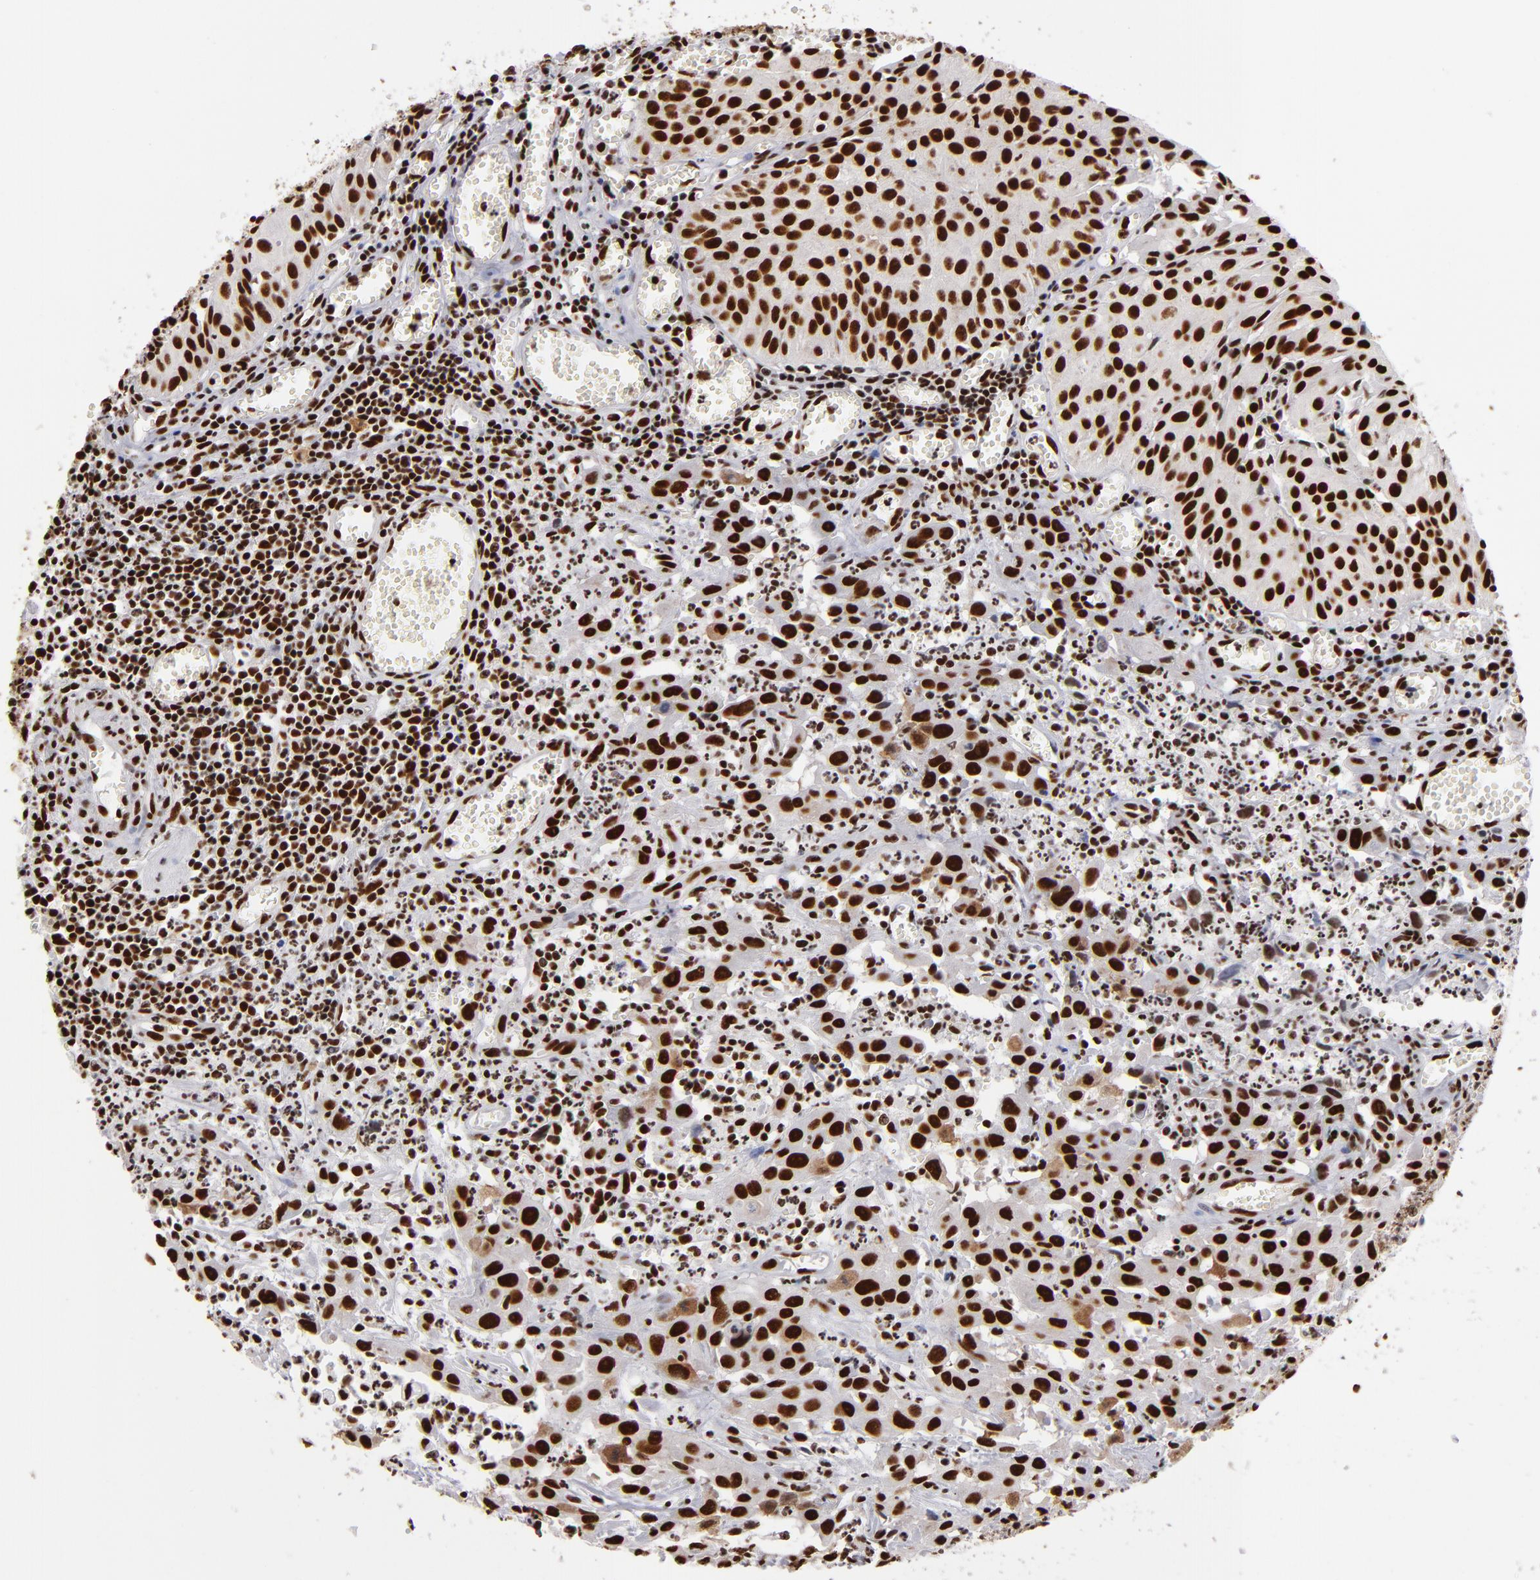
{"staining": {"intensity": "strong", "quantity": ">75%", "location": "nuclear"}, "tissue": "urothelial cancer", "cell_type": "Tumor cells", "image_type": "cancer", "snomed": [{"axis": "morphology", "description": "Urothelial carcinoma, High grade"}, {"axis": "topography", "description": "Urinary bladder"}], "caption": "Urothelial cancer stained with immunohistochemistry (IHC) shows strong nuclear expression in approximately >75% of tumor cells. Using DAB (3,3'-diaminobenzidine) (brown) and hematoxylin (blue) stains, captured at high magnification using brightfield microscopy.", "gene": "MRE11", "patient": {"sex": "male", "age": 66}}